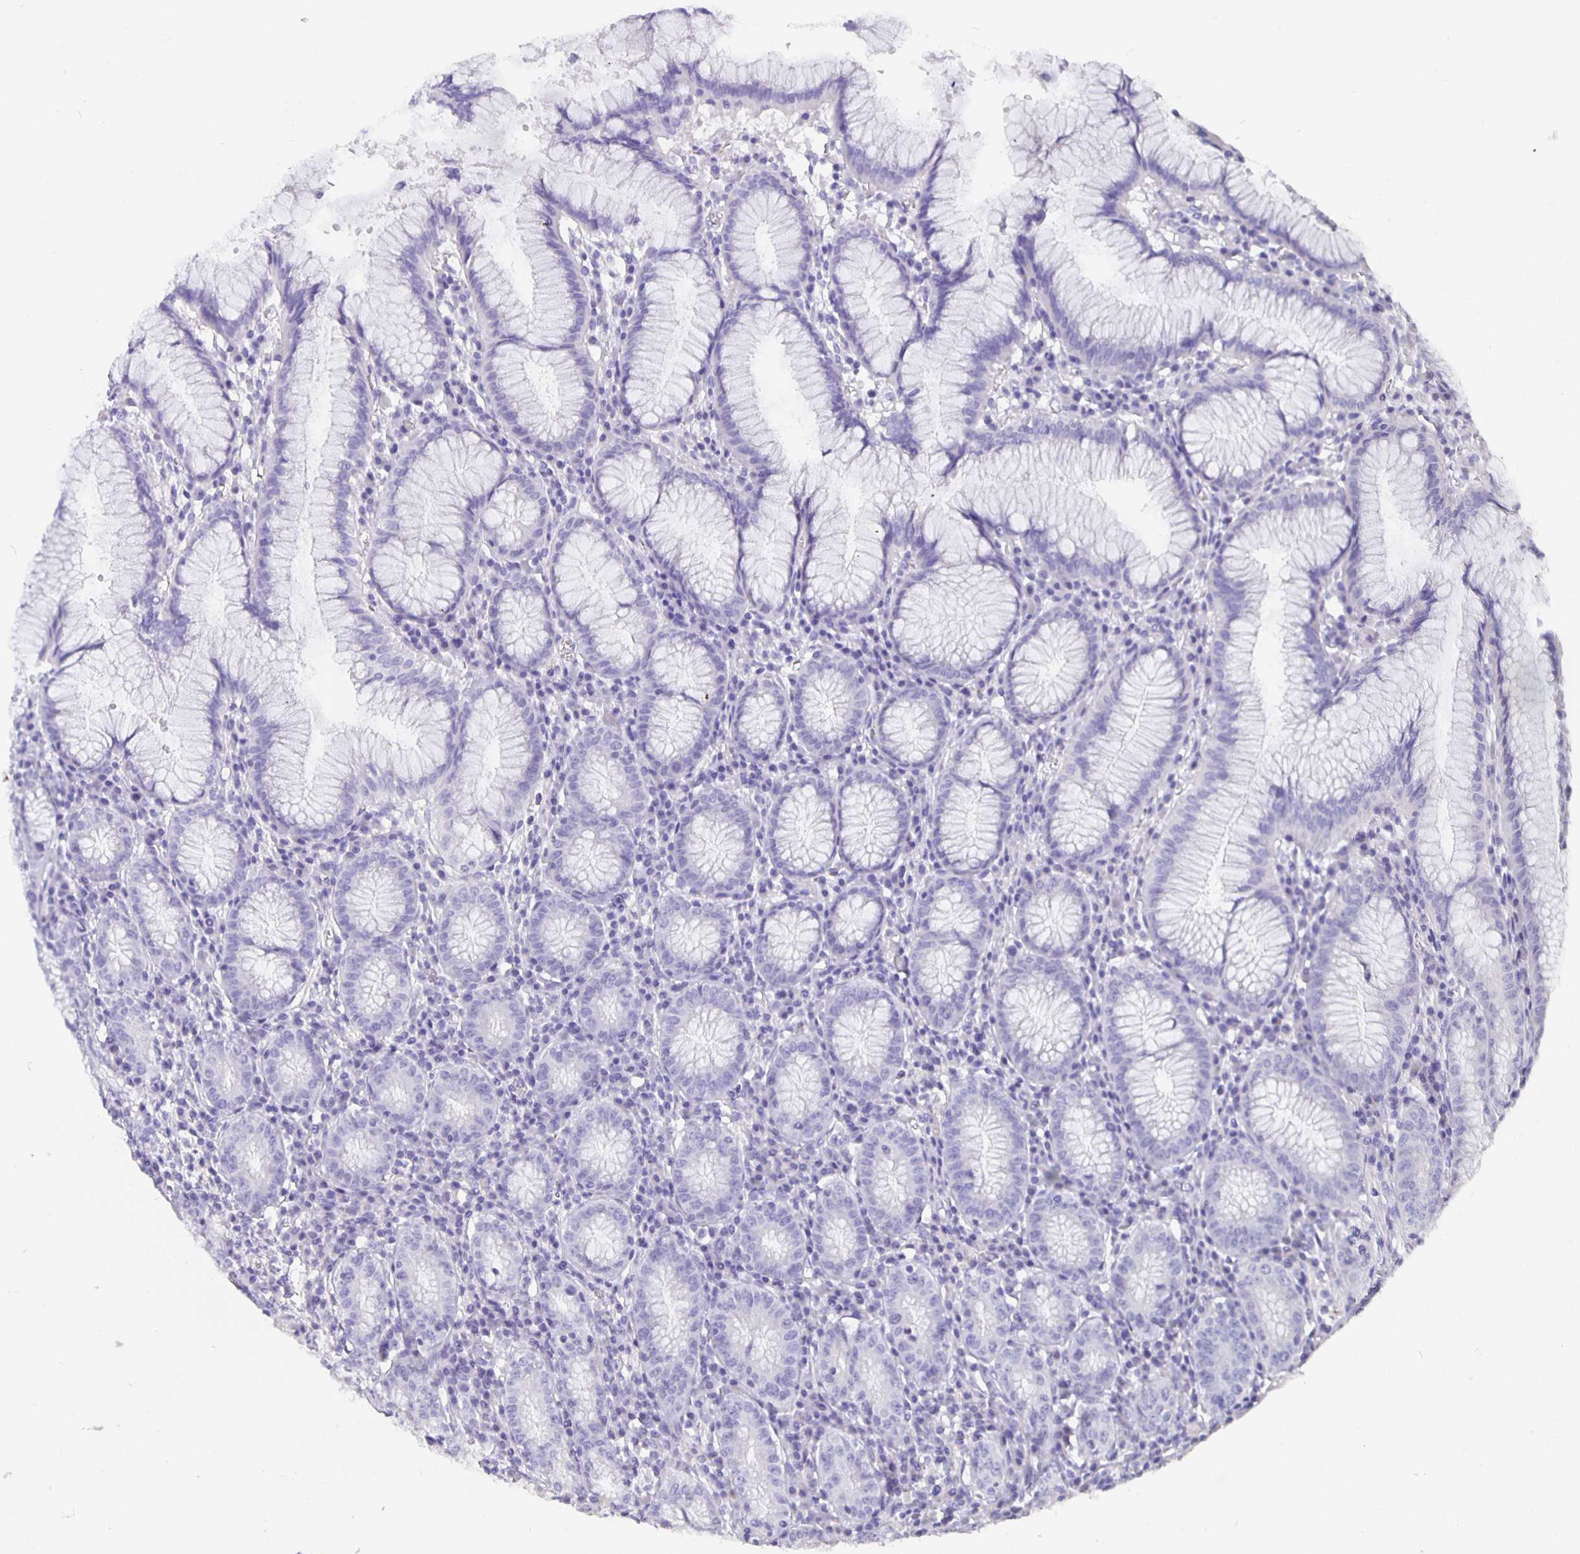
{"staining": {"intensity": "negative", "quantity": "none", "location": "none"}, "tissue": "stomach", "cell_type": "Glandular cells", "image_type": "normal", "snomed": [{"axis": "morphology", "description": "Normal tissue, NOS"}, {"axis": "topography", "description": "Stomach"}], "caption": "Stomach stained for a protein using immunohistochemistry (IHC) reveals no staining glandular cells.", "gene": "CFAP74", "patient": {"sex": "male", "age": 55}}